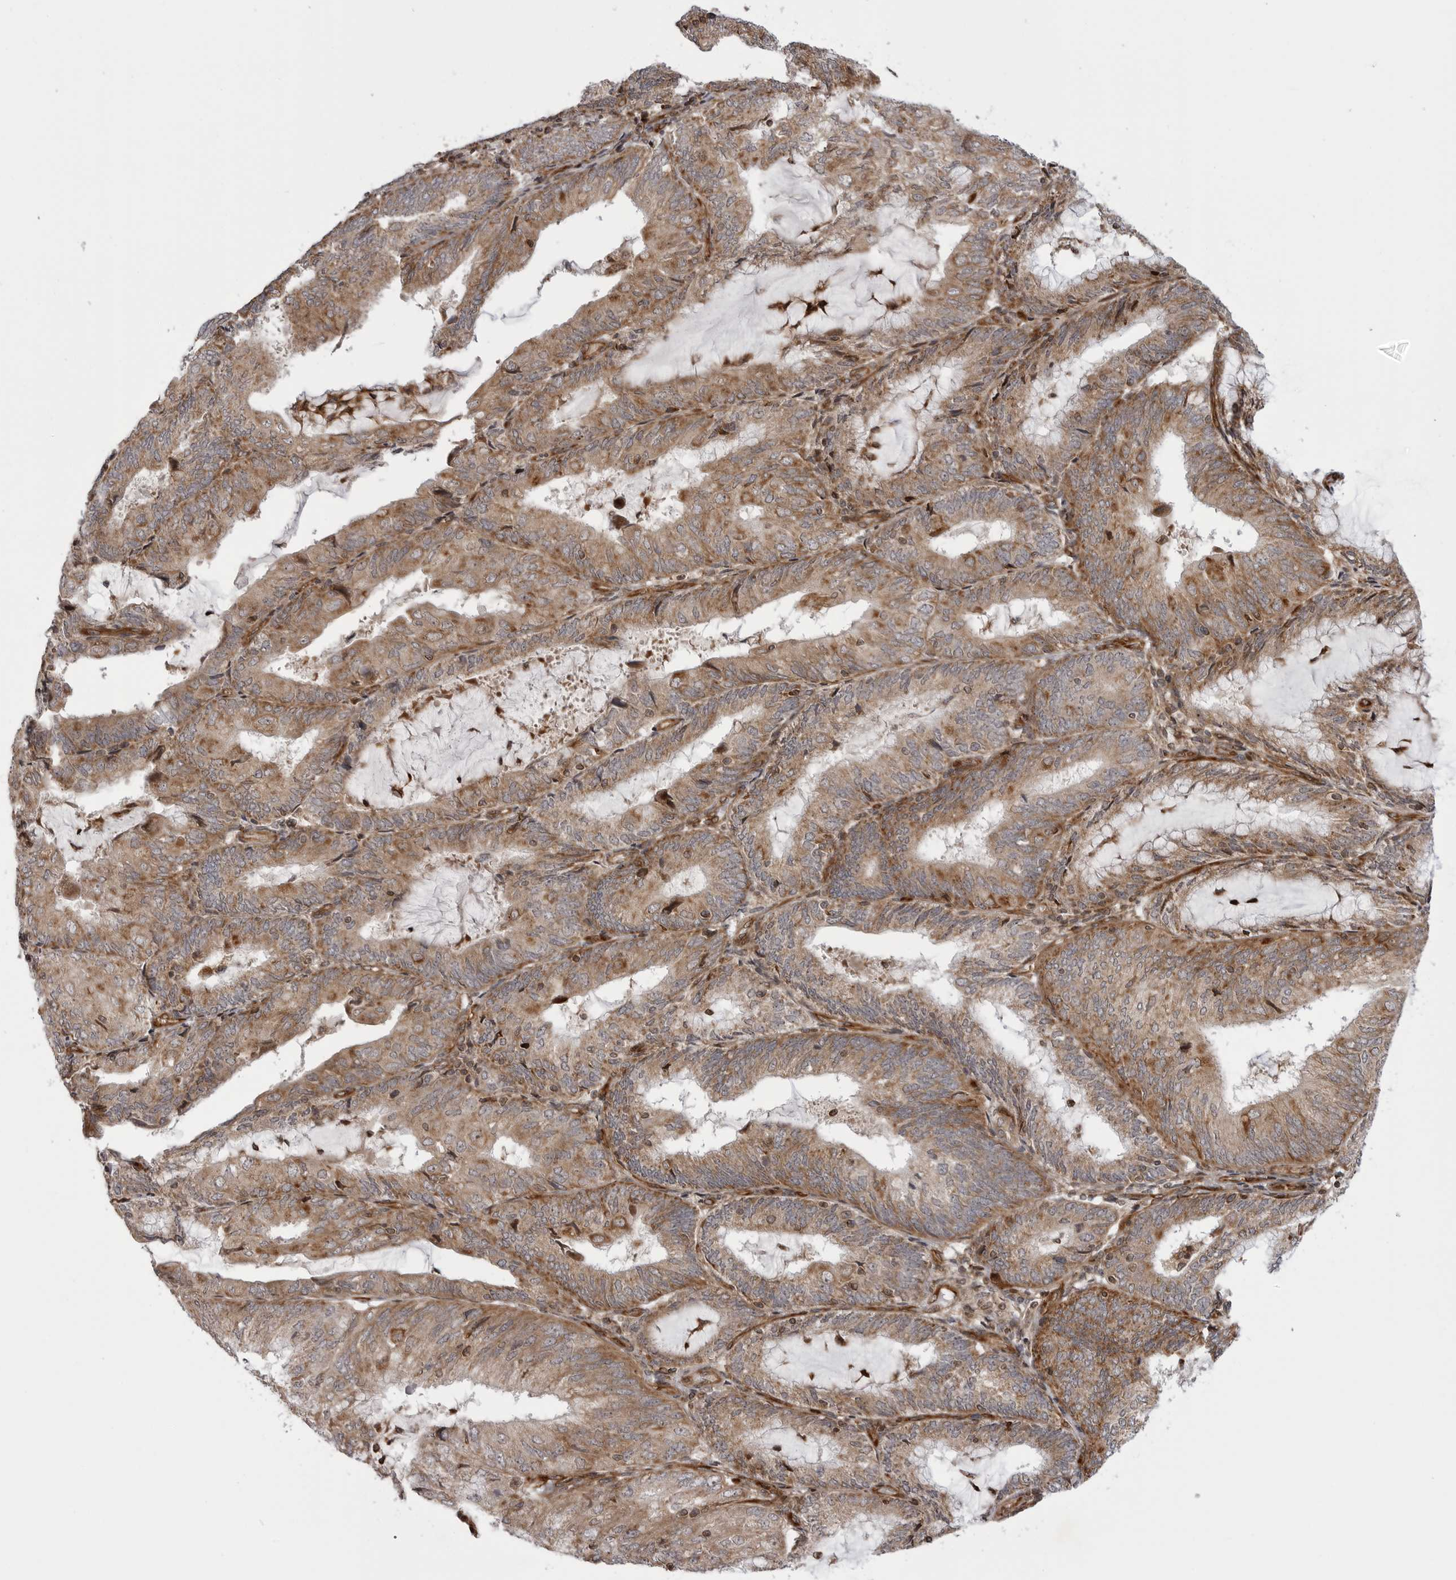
{"staining": {"intensity": "moderate", "quantity": ">75%", "location": "cytoplasmic/membranous"}, "tissue": "endometrial cancer", "cell_type": "Tumor cells", "image_type": "cancer", "snomed": [{"axis": "morphology", "description": "Adenocarcinoma, NOS"}, {"axis": "topography", "description": "Endometrium"}], "caption": "Brown immunohistochemical staining in endometrial cancer displays moderate cytoplasmic/membranous staining in about >75% of tumor cells.", "gene": "ABL1", "patient": {"sex": "female", "age": 81}}